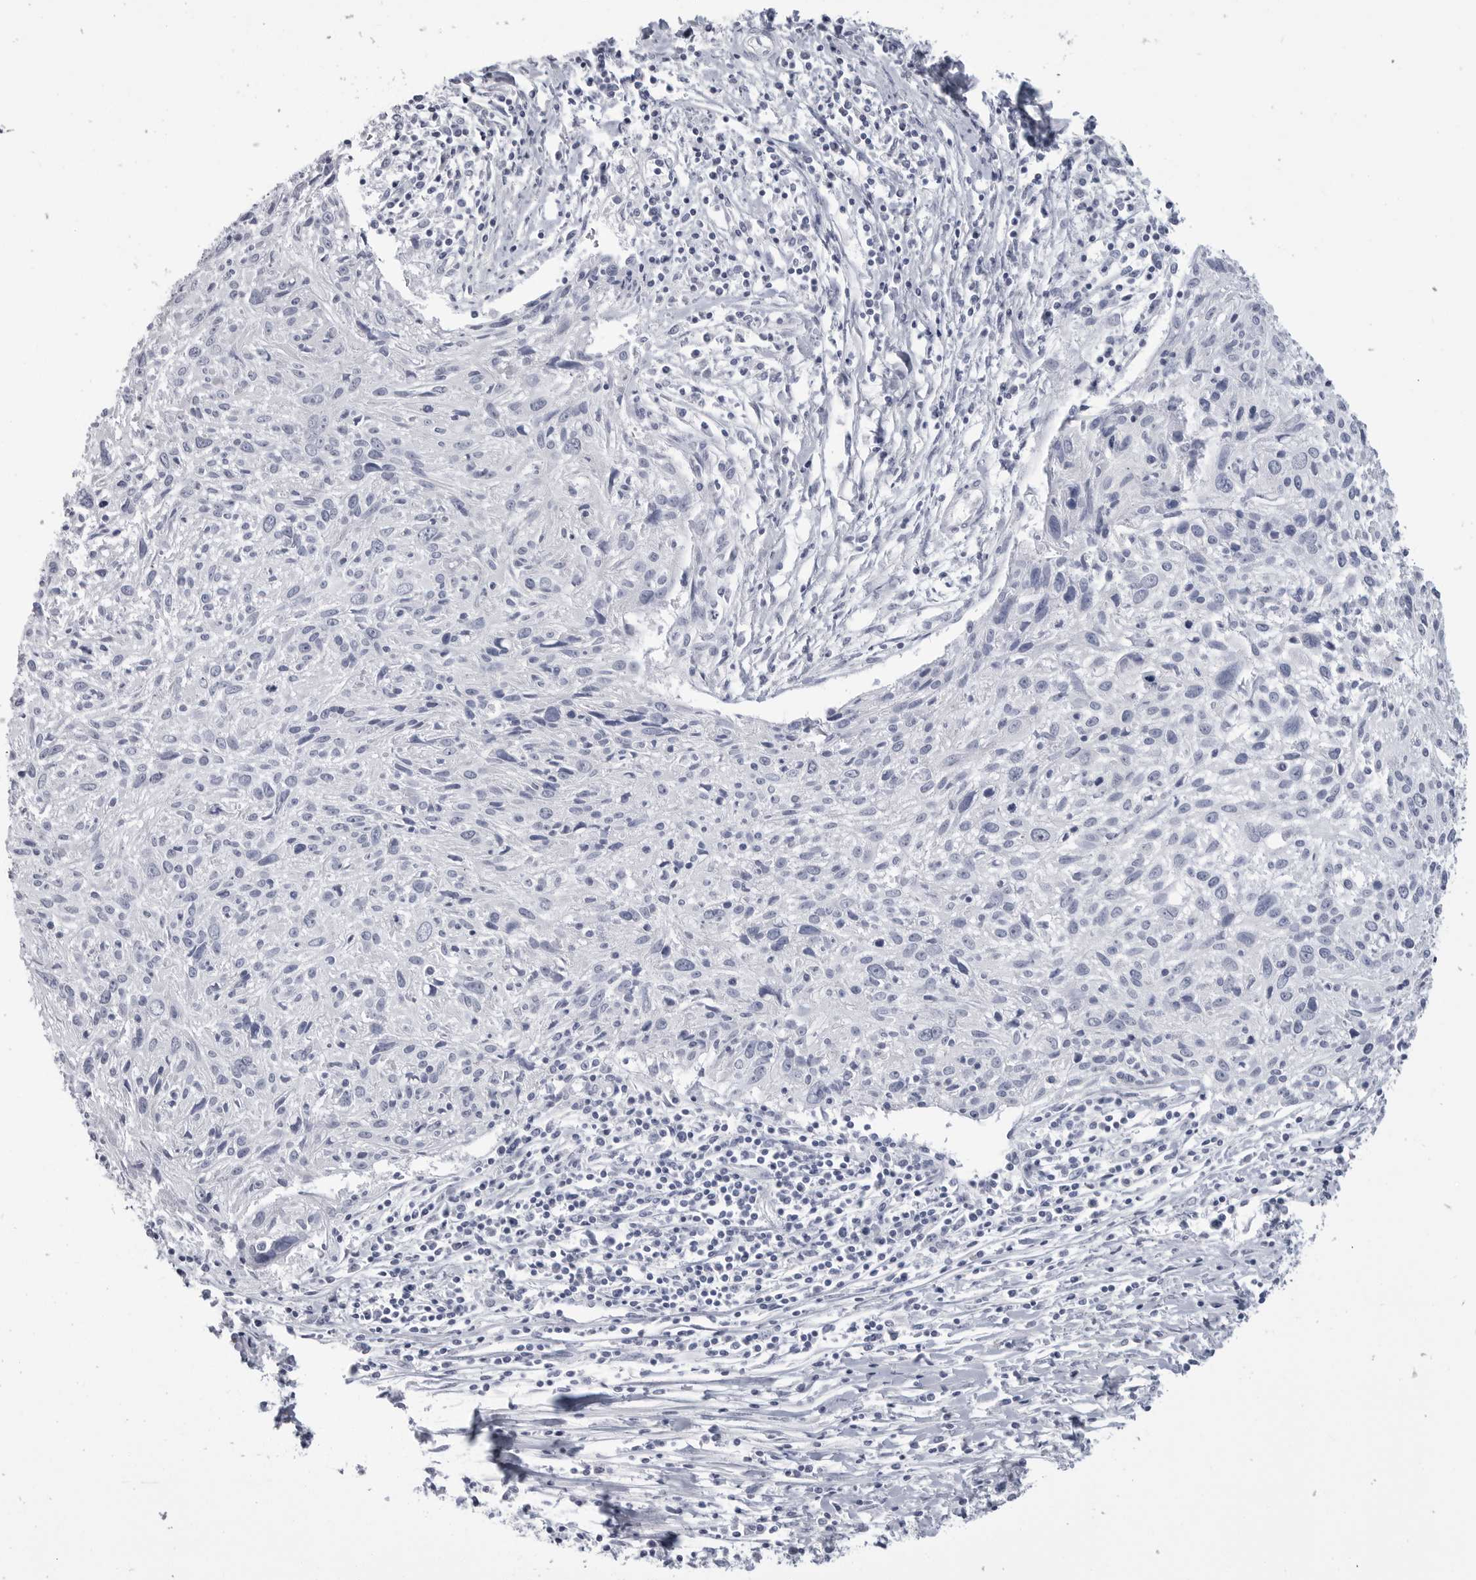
{"staining": {"intensity": "negative", "quantity": "none", "location": "none"}, "tissue": "cervical cancer", "cell_type": "Tumor cells", "image_type": "cancer", "snomed": [{"axis": "morphology", "description": "Squamous cell carcinoma, NOS"}, {"axis": "topography", "description": "Cervix"}], "caption": "Cervical cancer (squamous cell carcinoma) stained for a protein using immunohistochemistry reveals no positivity tumor cells.", "gene": "PGA3", "patient": {"sex": "female", "age": 51}}